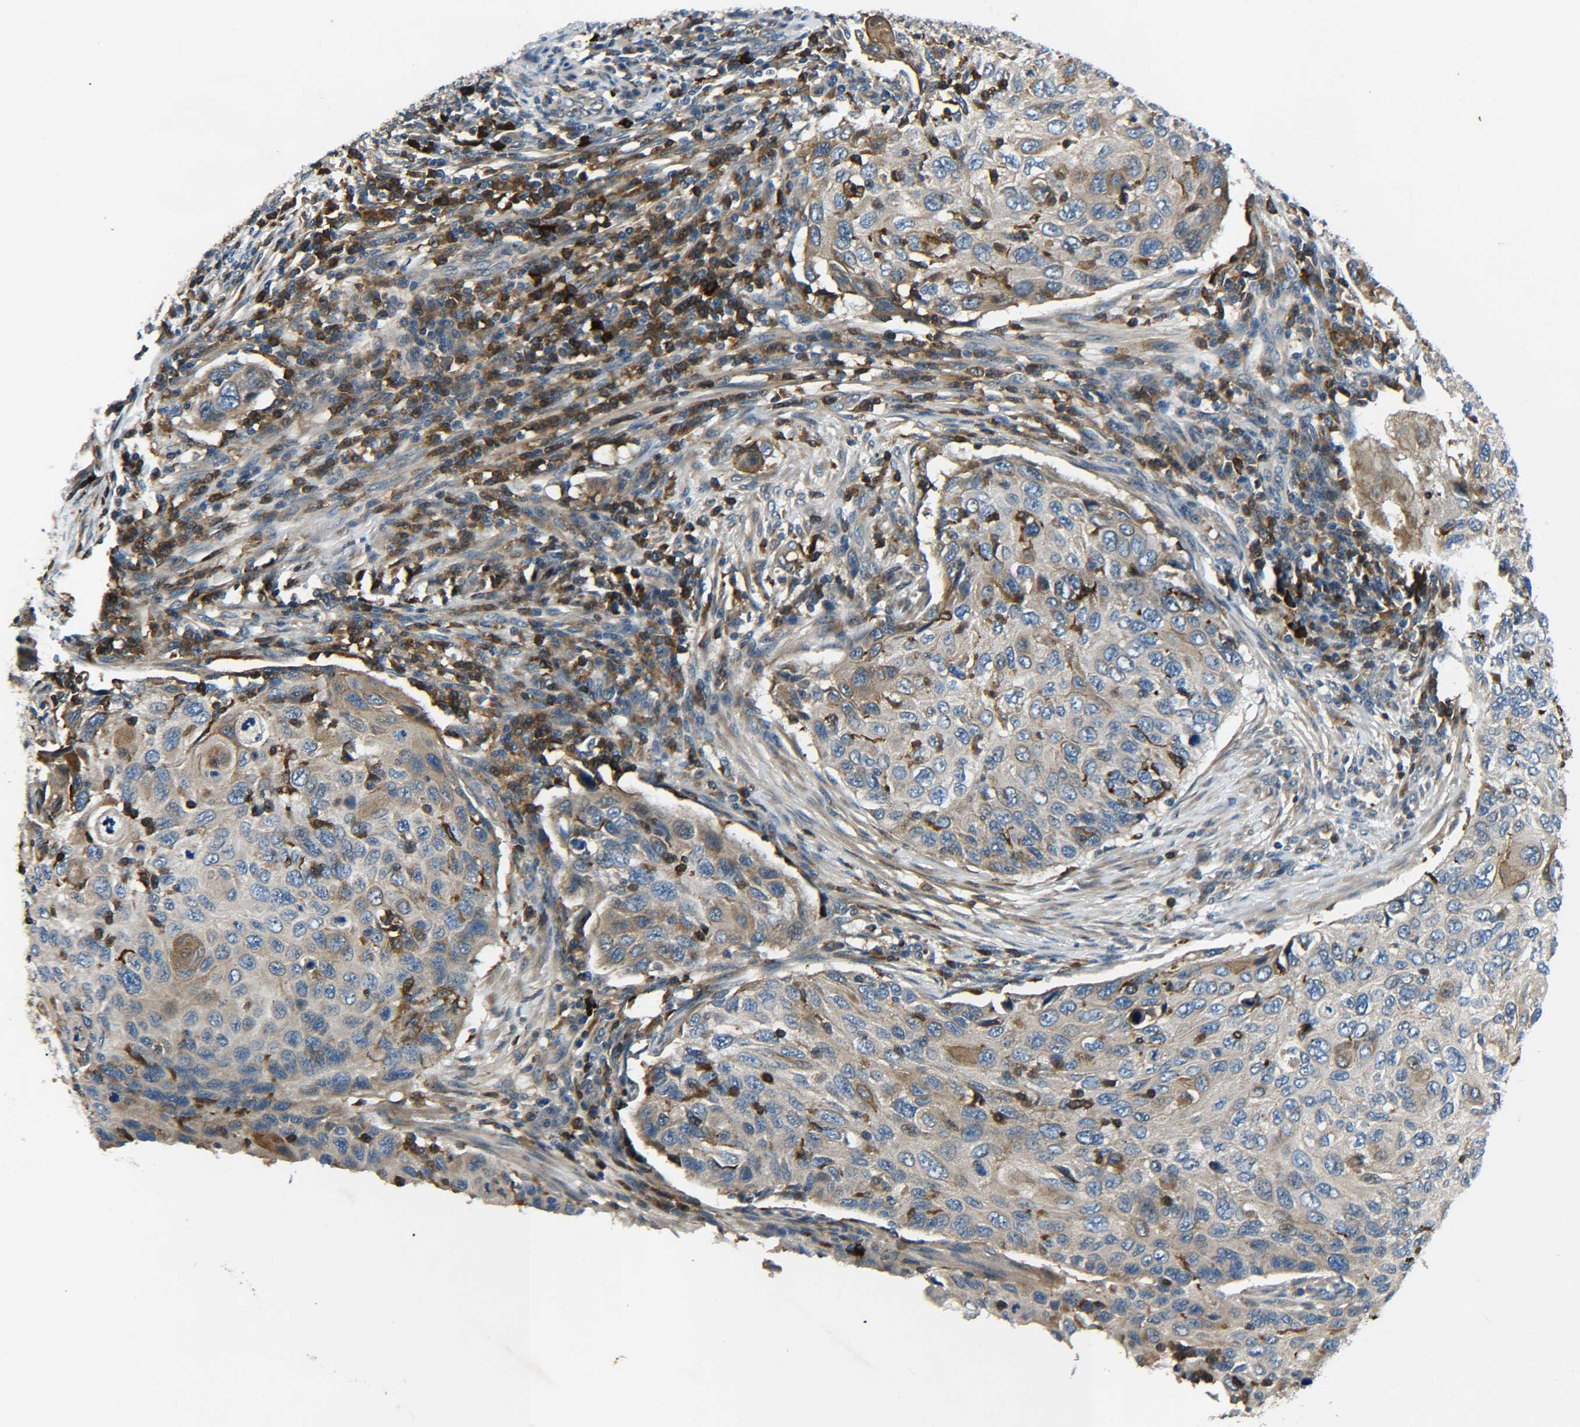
{"staining": {"intensity": "moderate", "quantity": "25%-75%", "location": "cytoplasmic/membranous"}, "tissue": "cervical cancer", "cell_type": "Tumor cells", "image_type": "cancer", "snomed": [{"axis": "morphology", "description": "Squamous cell carcinoma, NOS"}, {"axis": "topography", "description": "Cervix"}], "caption": "DAB immunohistochemical staining of human cervical squamous cell carcinoma shows moderate cytoplasmic/membranous protein staining in about 25%-75% of tumor cells.", "gene": "RAB1B", "patient": {"sex": "female", "age": 70}}